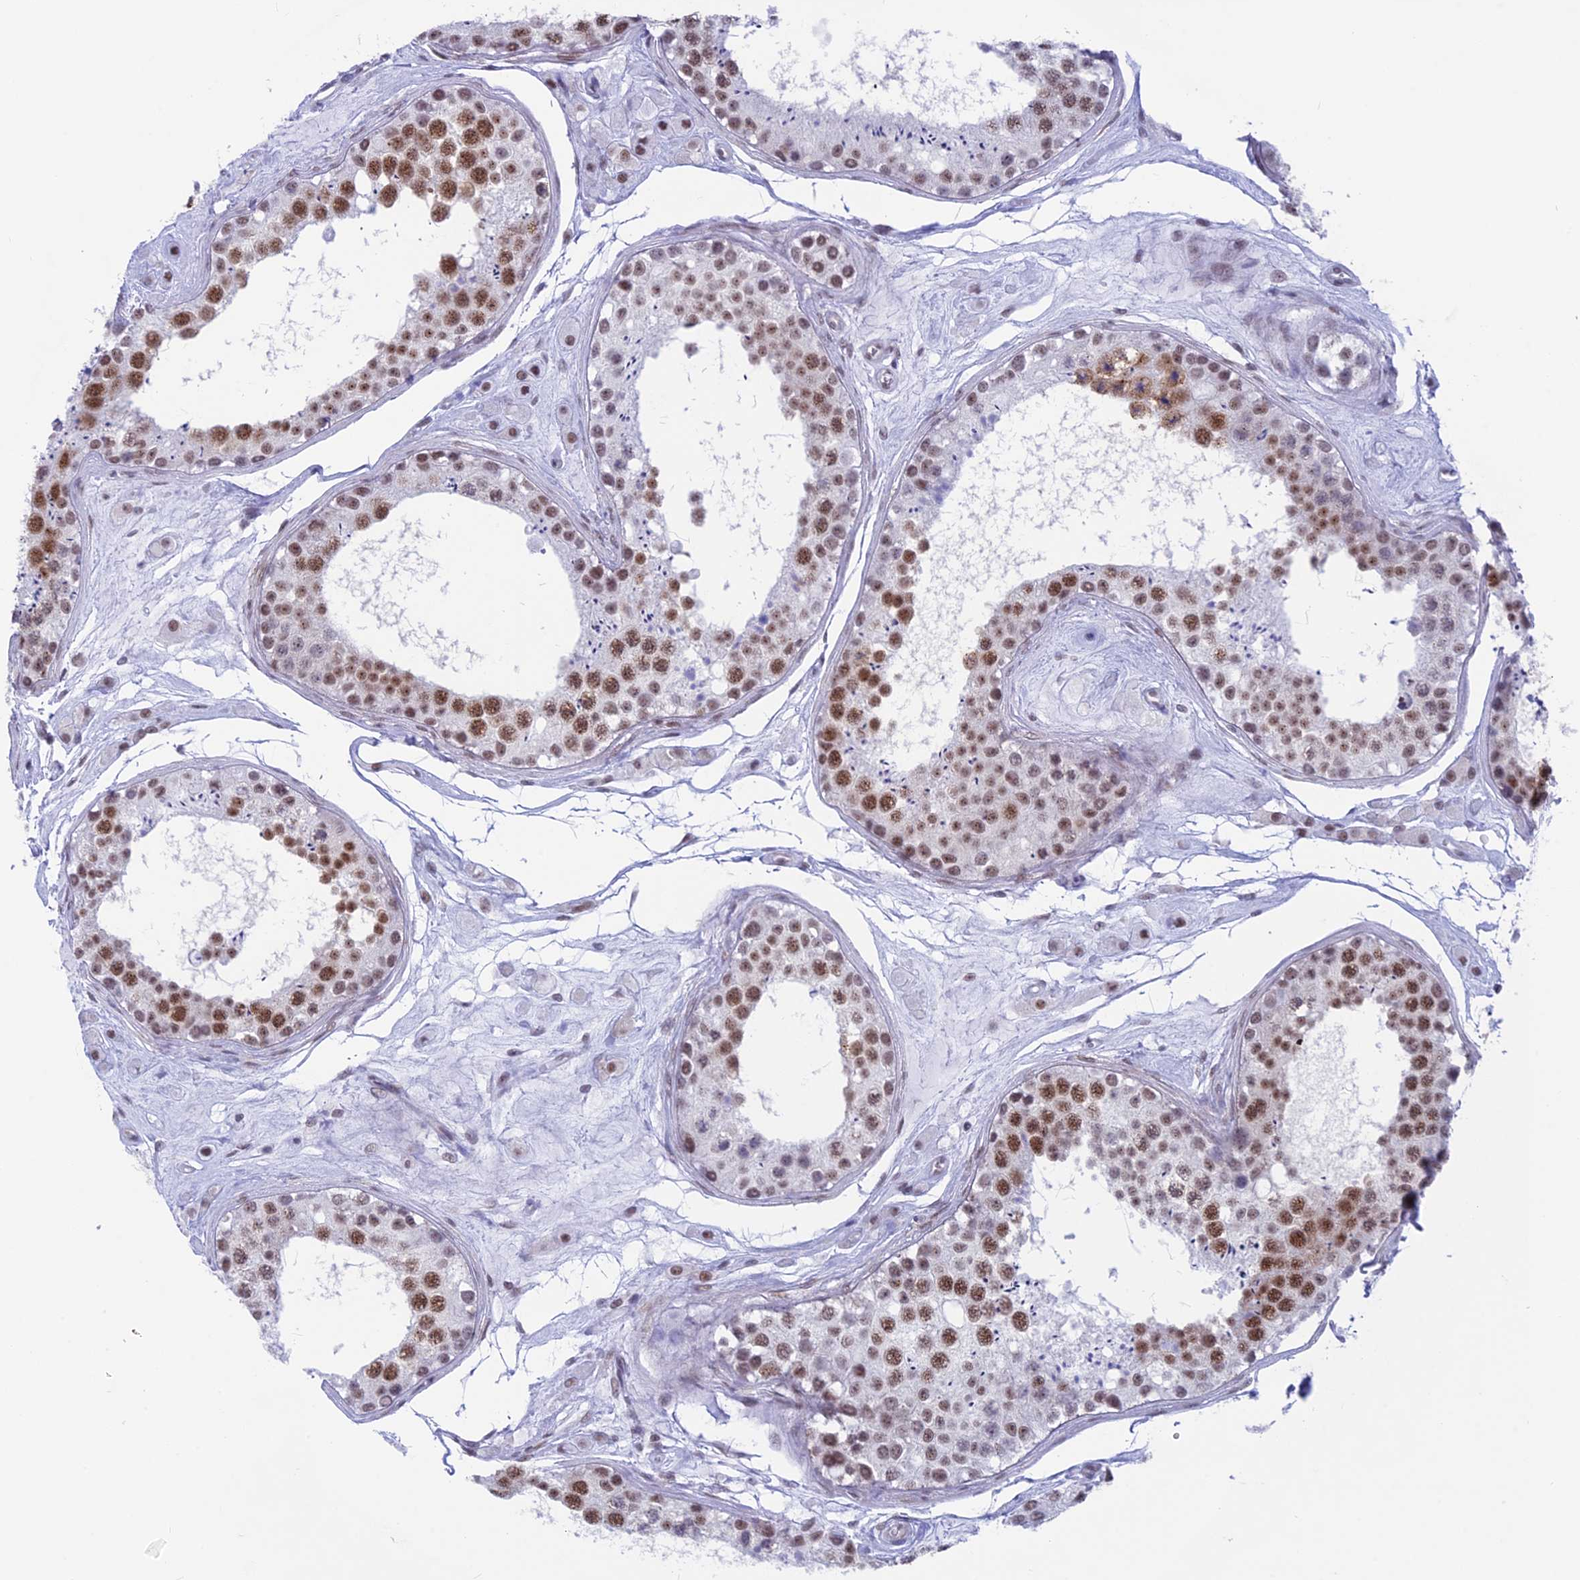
{"staining": {"intensity": "moderate", "quantity": ">75%", "location": "nuclear"}, "tissue": "testis", "cell_type": "Cells in seminiferous ducts", "image_type": "normal", "snomed": [{"axis": "morphology", "description": "Normal tissue, NOS"}, {"axis": "topography", "description": "Testis"}], "caption": "Protein staining demonstrates moderate nuclear expression in about >75% of cells in seminiferous ducts in normal testis. (Brightfield microscopy of DAB IHC at high magnification).", "gene": "SRSF5", "patient": {"sex": "male", "age": 25}}